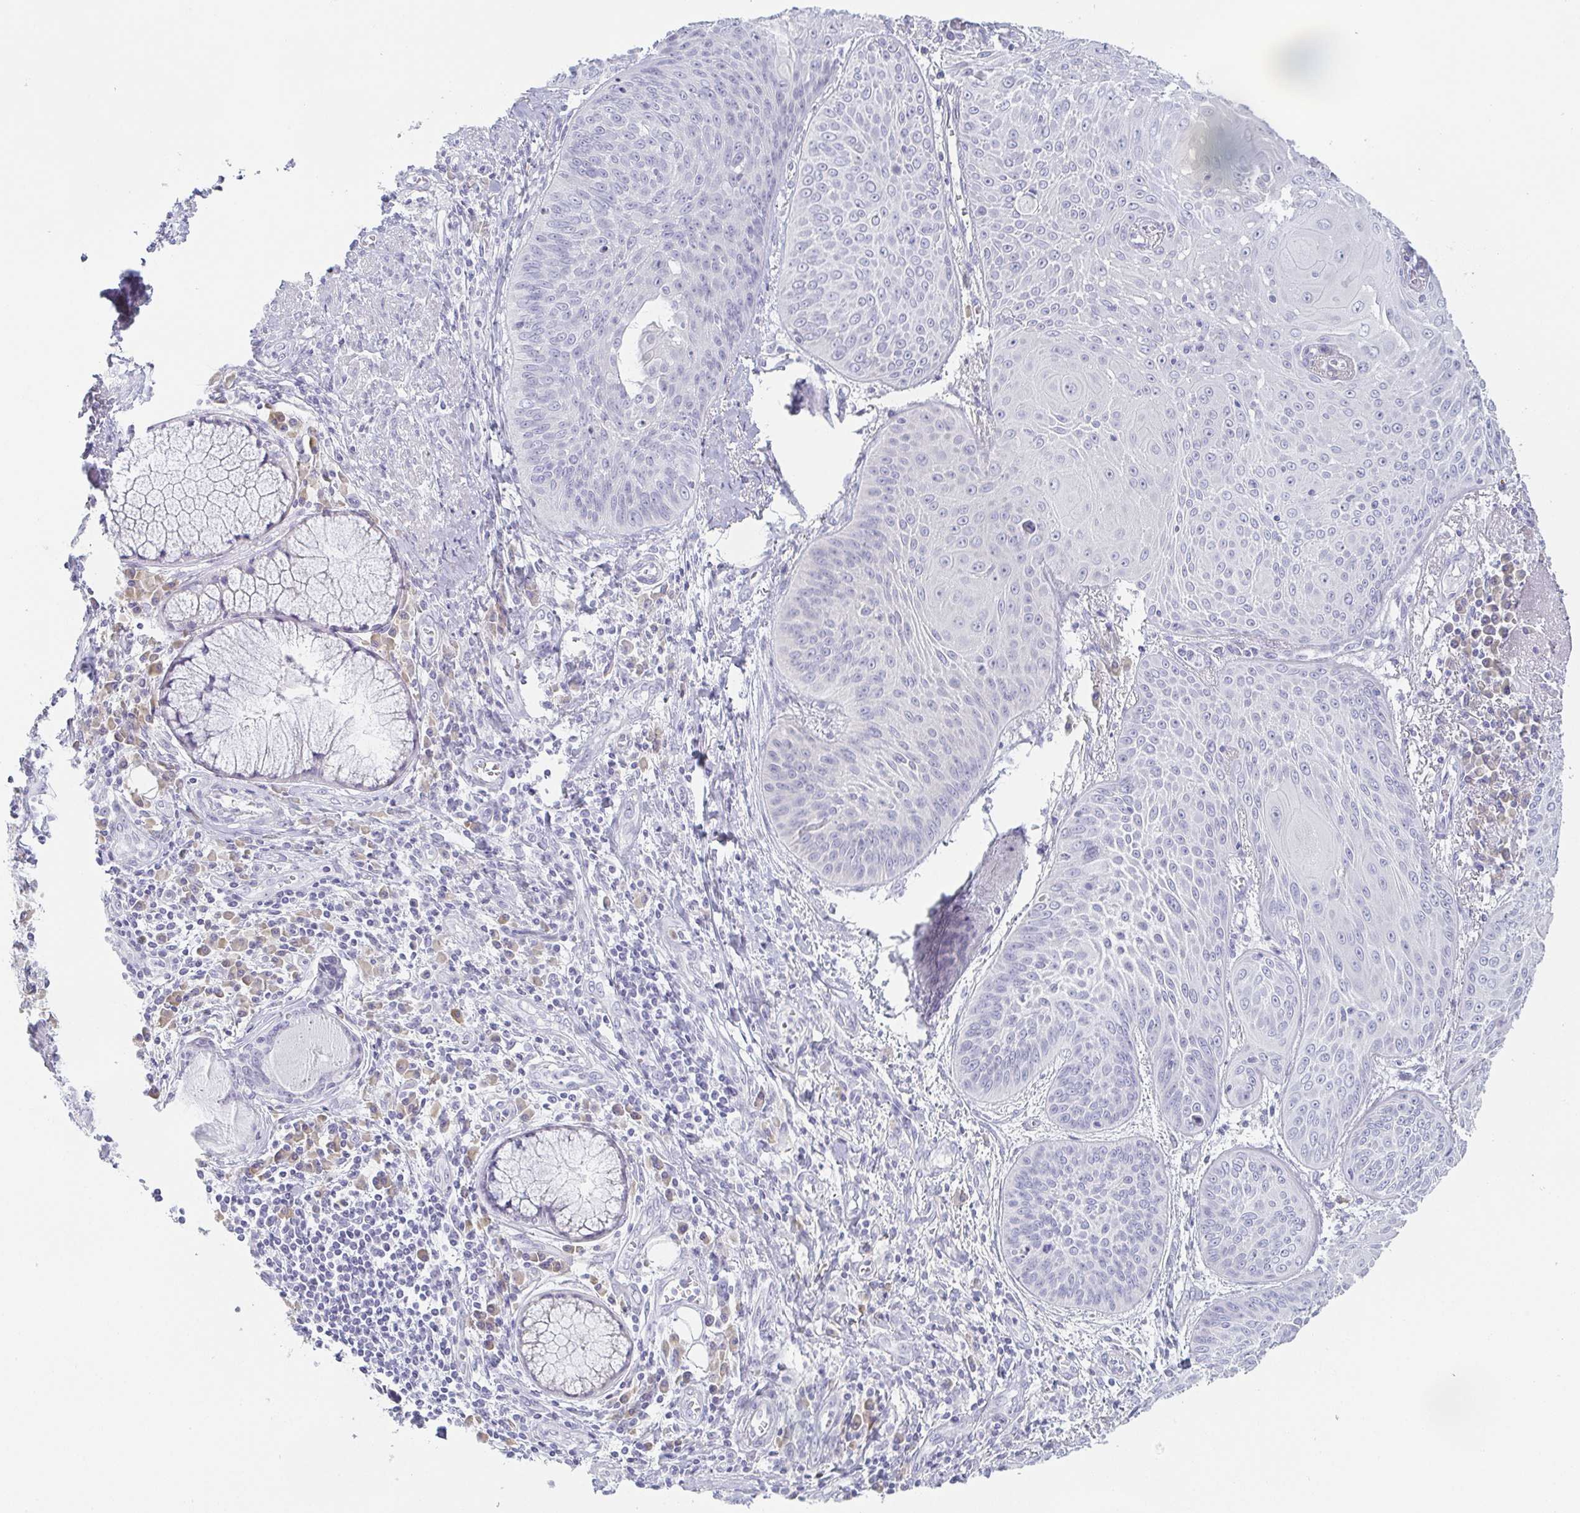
{"staining": {"intensity": "negative", "quantity": "none", "location": "none"}, "tissue": "lung cancer", "cell_type": "Tumor cells", "image_type": "cancer", "snomed": [{"axis": "morphology", "description": "Squamous cell carcinoma, NOS"}, {"axis": "topography", "description": "Lung"}], "caption": "High magnification brightfield microscopy of lung squamous cell carcinoma stained with DAB (3,3'-diaminobenzidine) (brown) and counterstained with hematoxylin (blue): tumor cells show no significant expression.", "gene": "PRR27", "patient": {"sex": "male", "age": 74}}